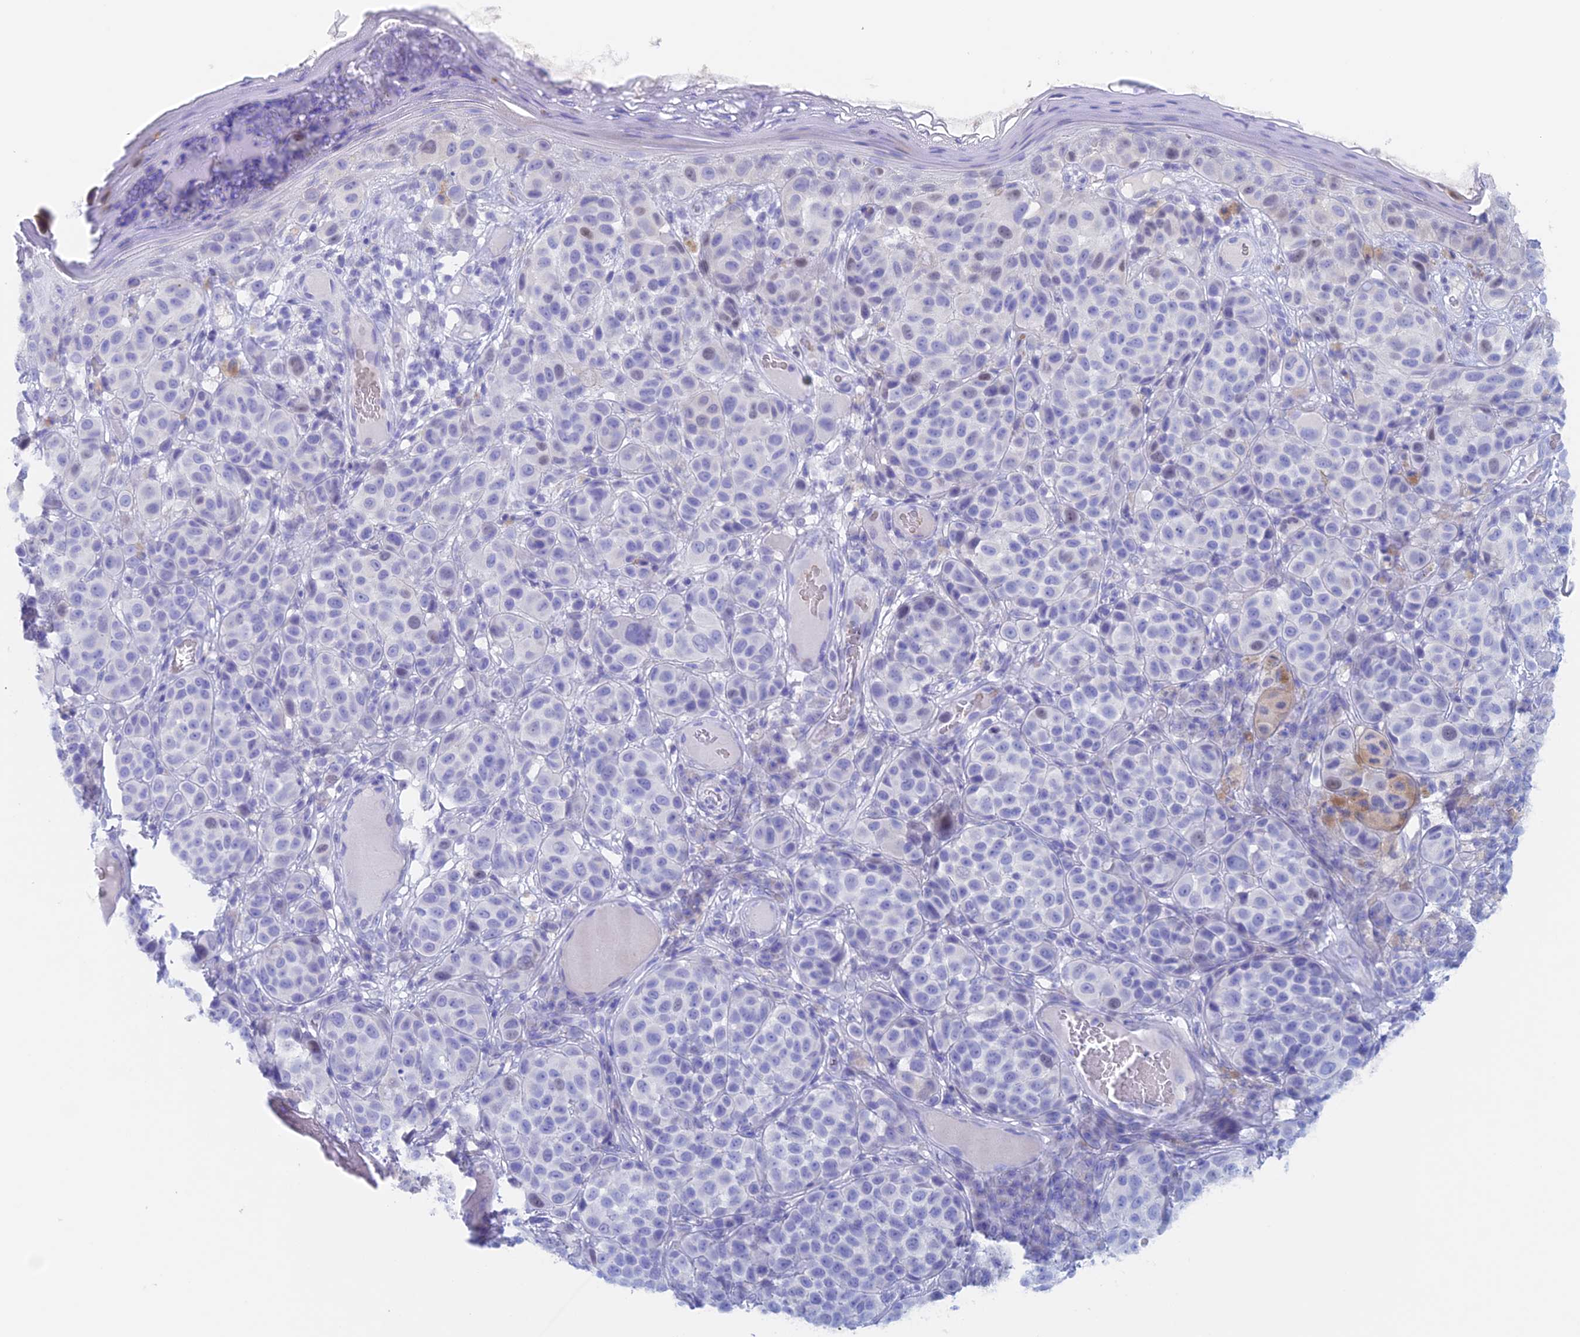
{"staining": {"intensity": "negative", "quantity": "none", "location": "none"}, "tissue": "melanoma", "cell_type": "Tumor cells", "image_type": "cancer", "snomed": [{"axis": "morphology", "description": "Malignant melanoma, NOS"}, {"axis": "topography", "description": "Skin"}], "caption": "This is a image of IHC staining of melanoma, which shows no positivity in tumor cells.", "gene": "PSMC3IP", "patient": {"sex": "male", "age": 38}}